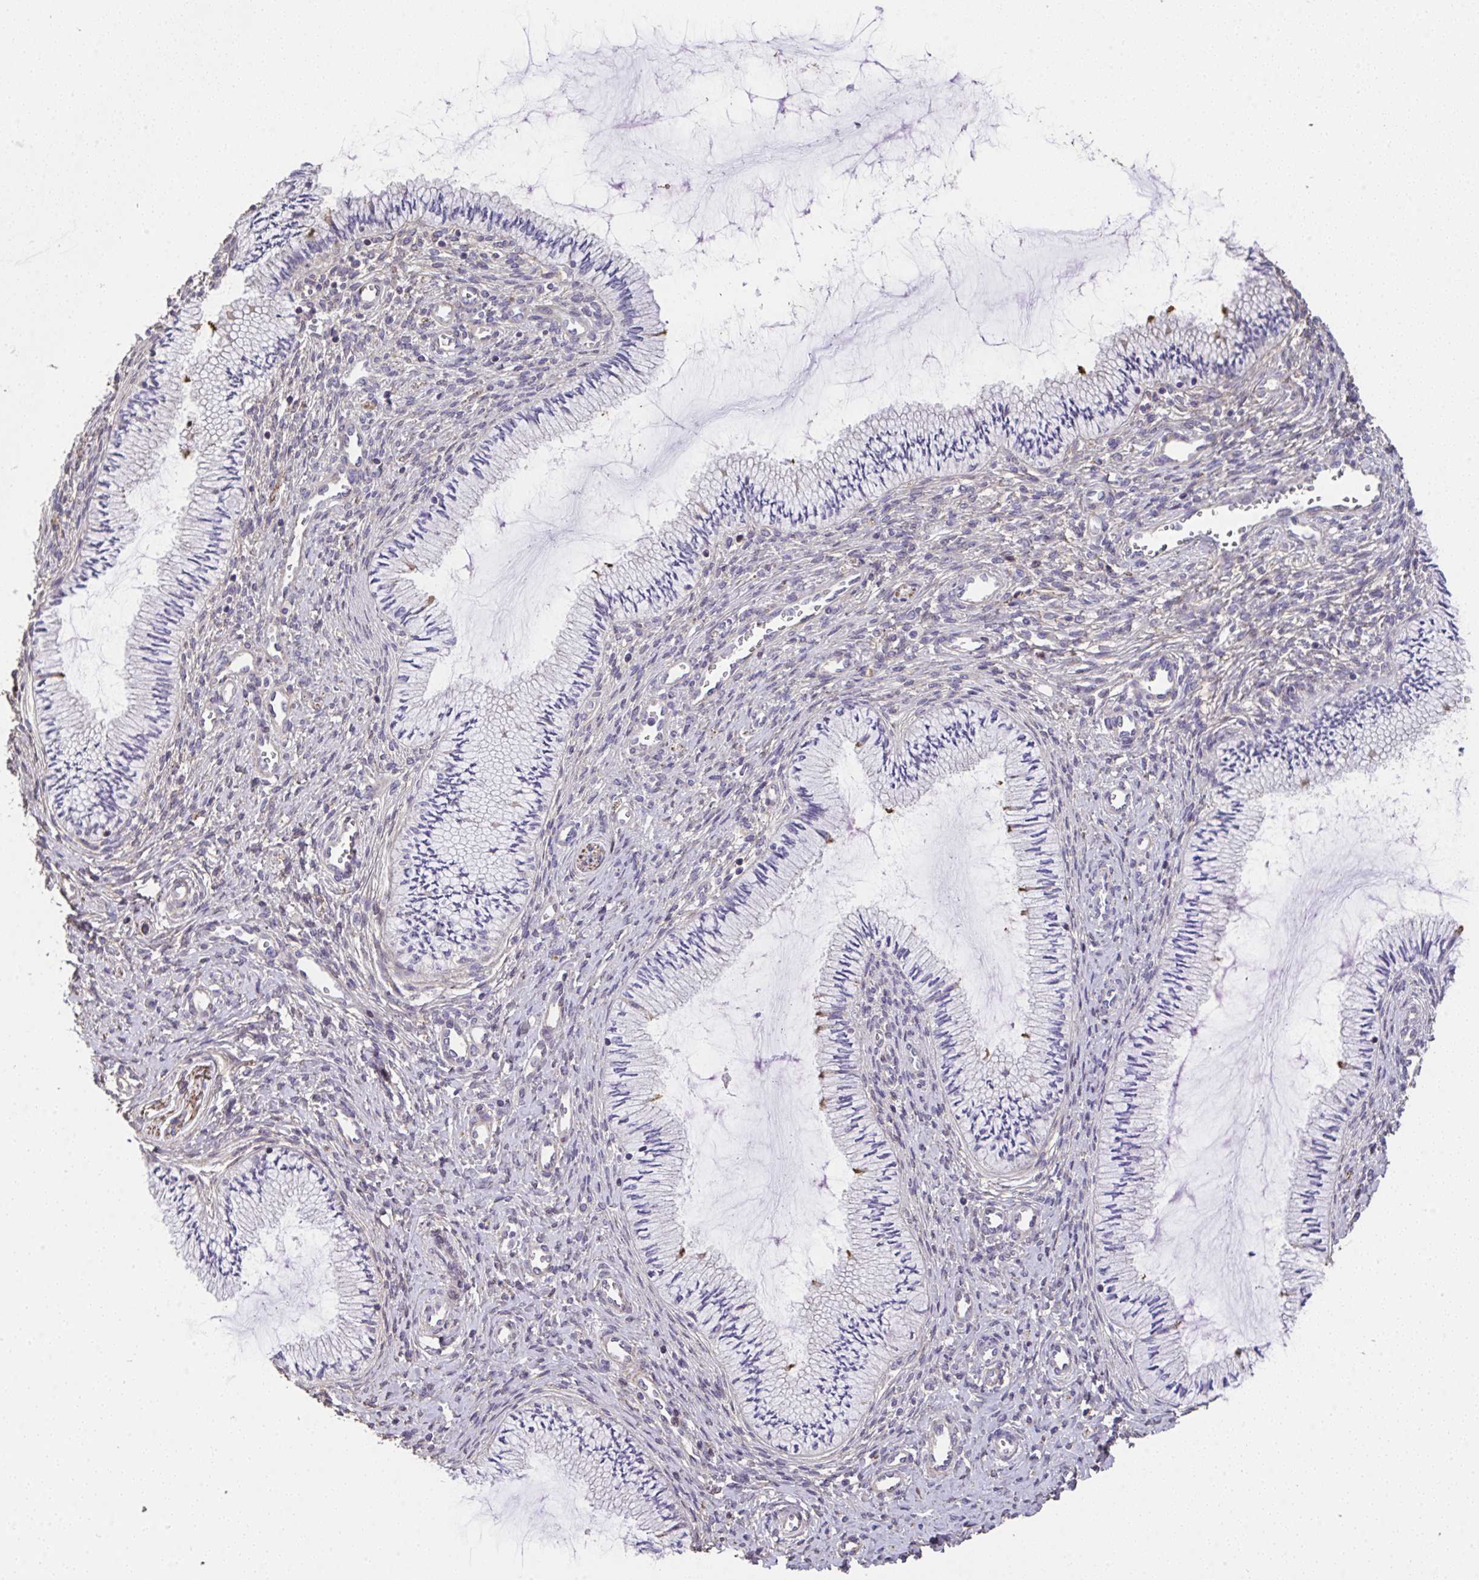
{"staining": {"intensity": "negative", "quantity": "none", "location": "none"}, "tissue": "cervix", "cell_type": "Glandular cells", "image_type": "normal", "snomed": [{"axis": "morphology", "description": "Normal tissue, NOS"}, {"axis": "topography", "description": "Cervix"}], "caption": "Normal cervix was stained to show a protein in brown. There is no significant staining in glandular cells.", "gene": "RUNDC3B", "patient": {"sex": "female", "age": 24}}